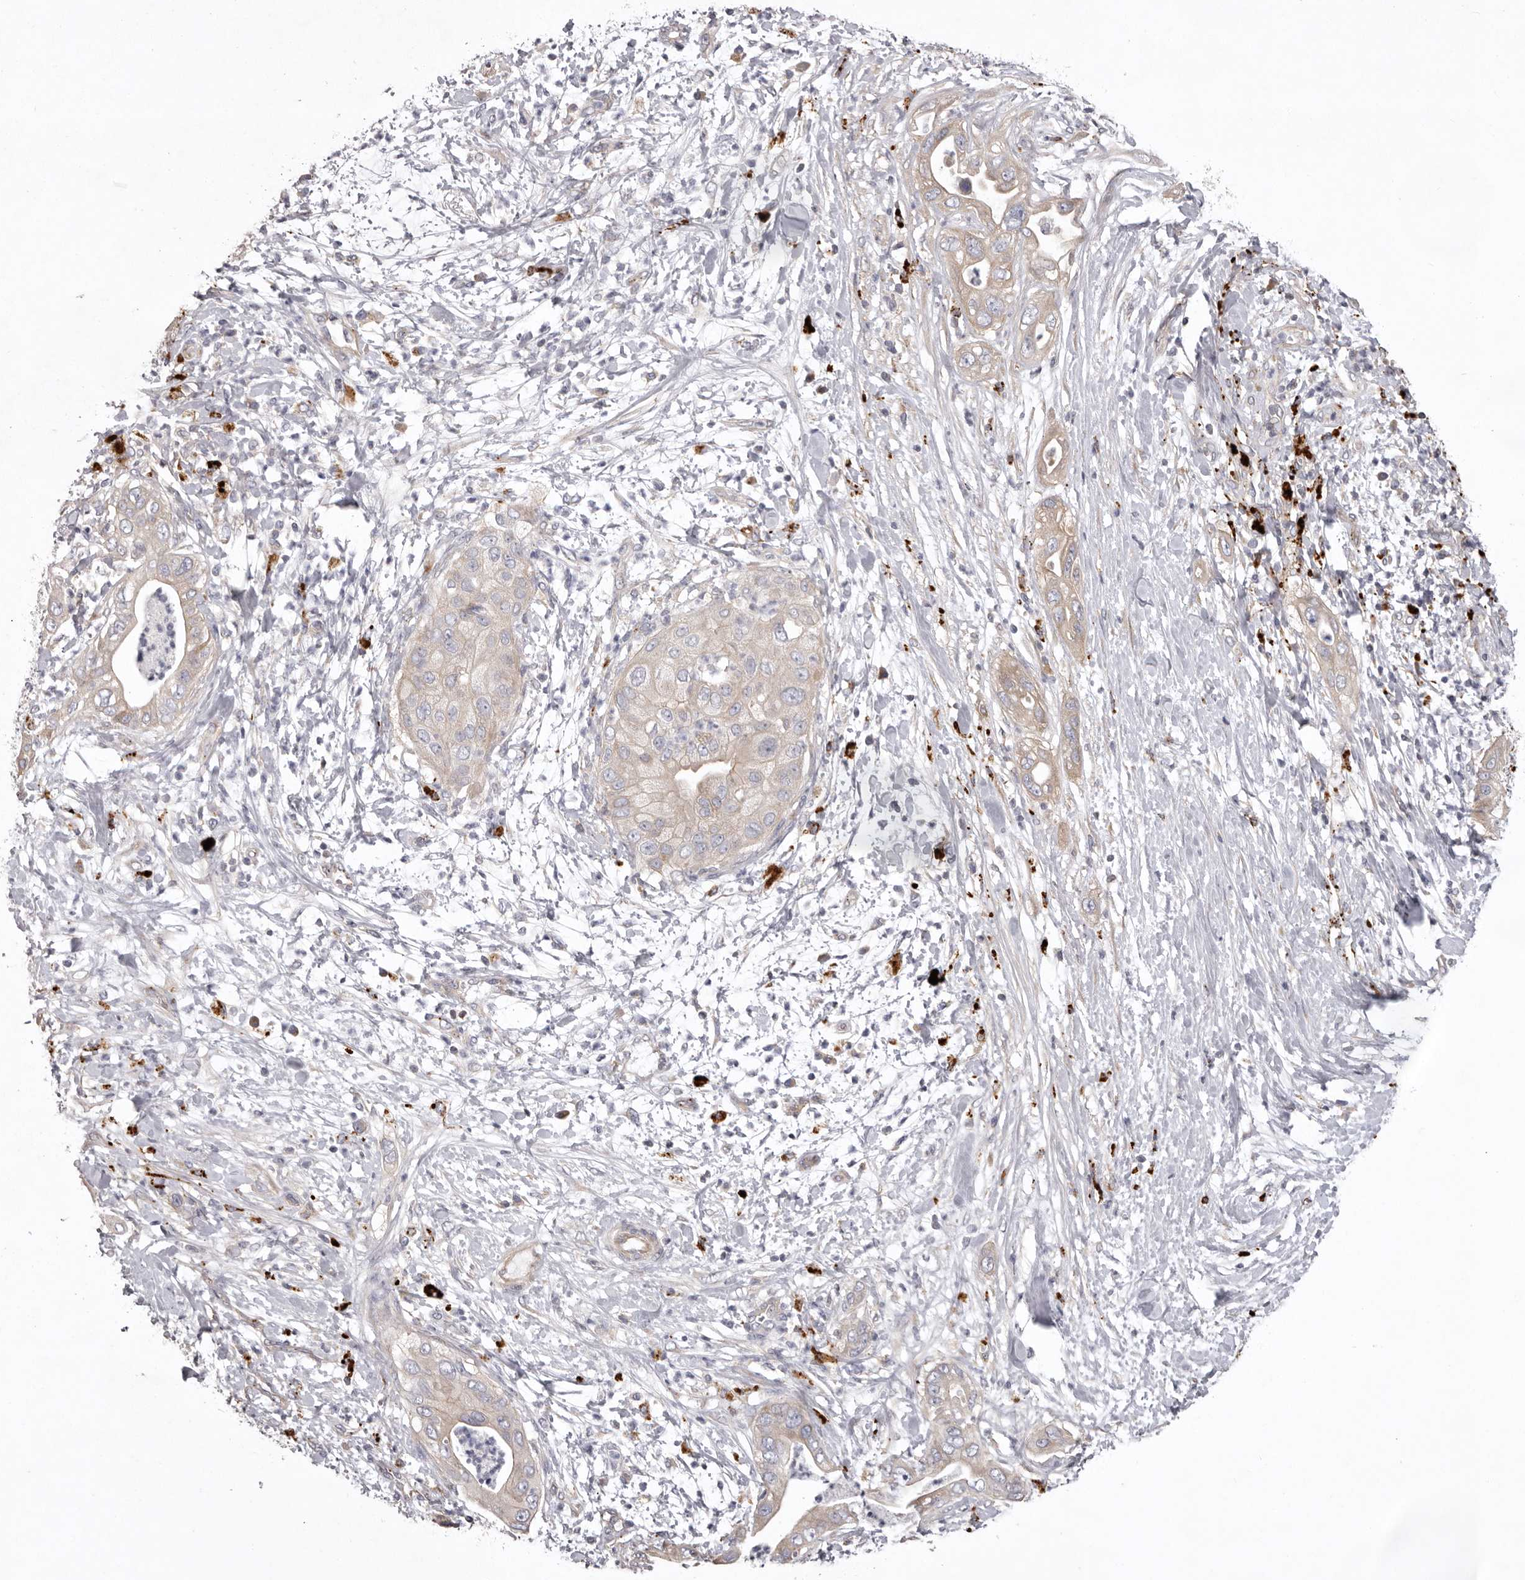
{"staining": {"intensity": "weak", "quantity": "<25%", "location": "cytoplasmic/membranous"}, "tissue": "pancreatic cancer", "cell_type": "Tumor cells", "image_type": "cancer", "snomed": [{"axis": "morphology", "description": "Adenocarcinoma, NOS"}, {"axis": "topography", "description": "Pancreas"}], "caption": "Micrograph shows no protein staining in tumor cells of adenocarcinoma (pancreatic) tissue. (DAB (3,3'-diaminobenzidine) IHC visualized using brightfield microscopy, high magnification).", "gene": "WDR47", "patient": {"sex": "female", "age": 78}}